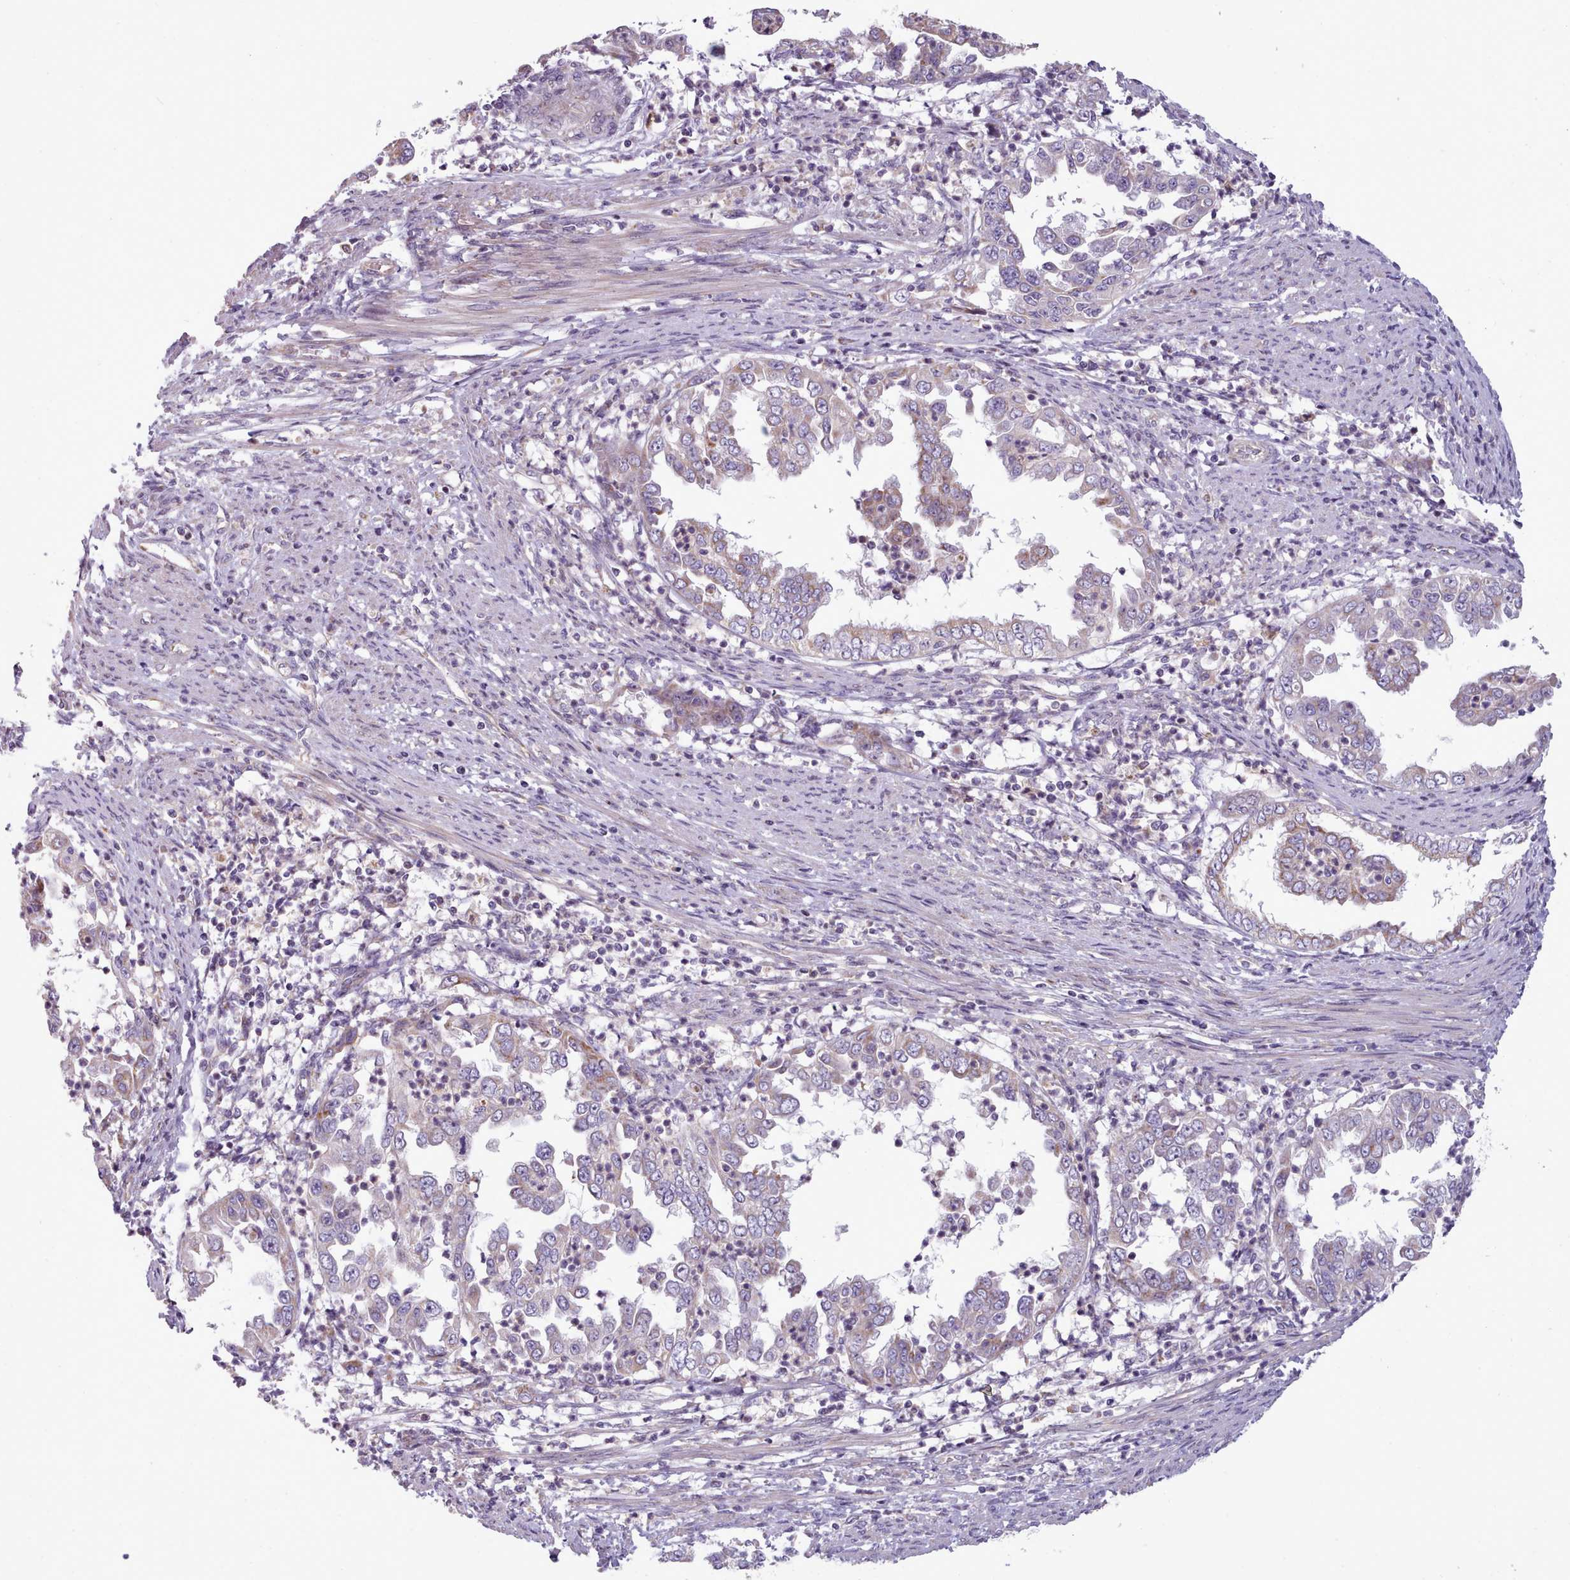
{"staining": {"intensity": "moderate", "quantity": "<25%", "location": "cytoplasmic/membranous"}, "tissue": "endometrial cancer", "cell_type": "Tumor cells", "image_type": "cancer", "snomed": [{"axis": "morphology", "description": "Adenocarcinoma, NOS"}, {"axis": "topography", "description": "Endometrium"}], "caption": "Tumor cells display moderate cytoplasmic/membranous positivity in approximately <25% of cells in endometrial cancer.", "gene": "SLC52A3", "patient": {"sex": "female", "age": 85}}